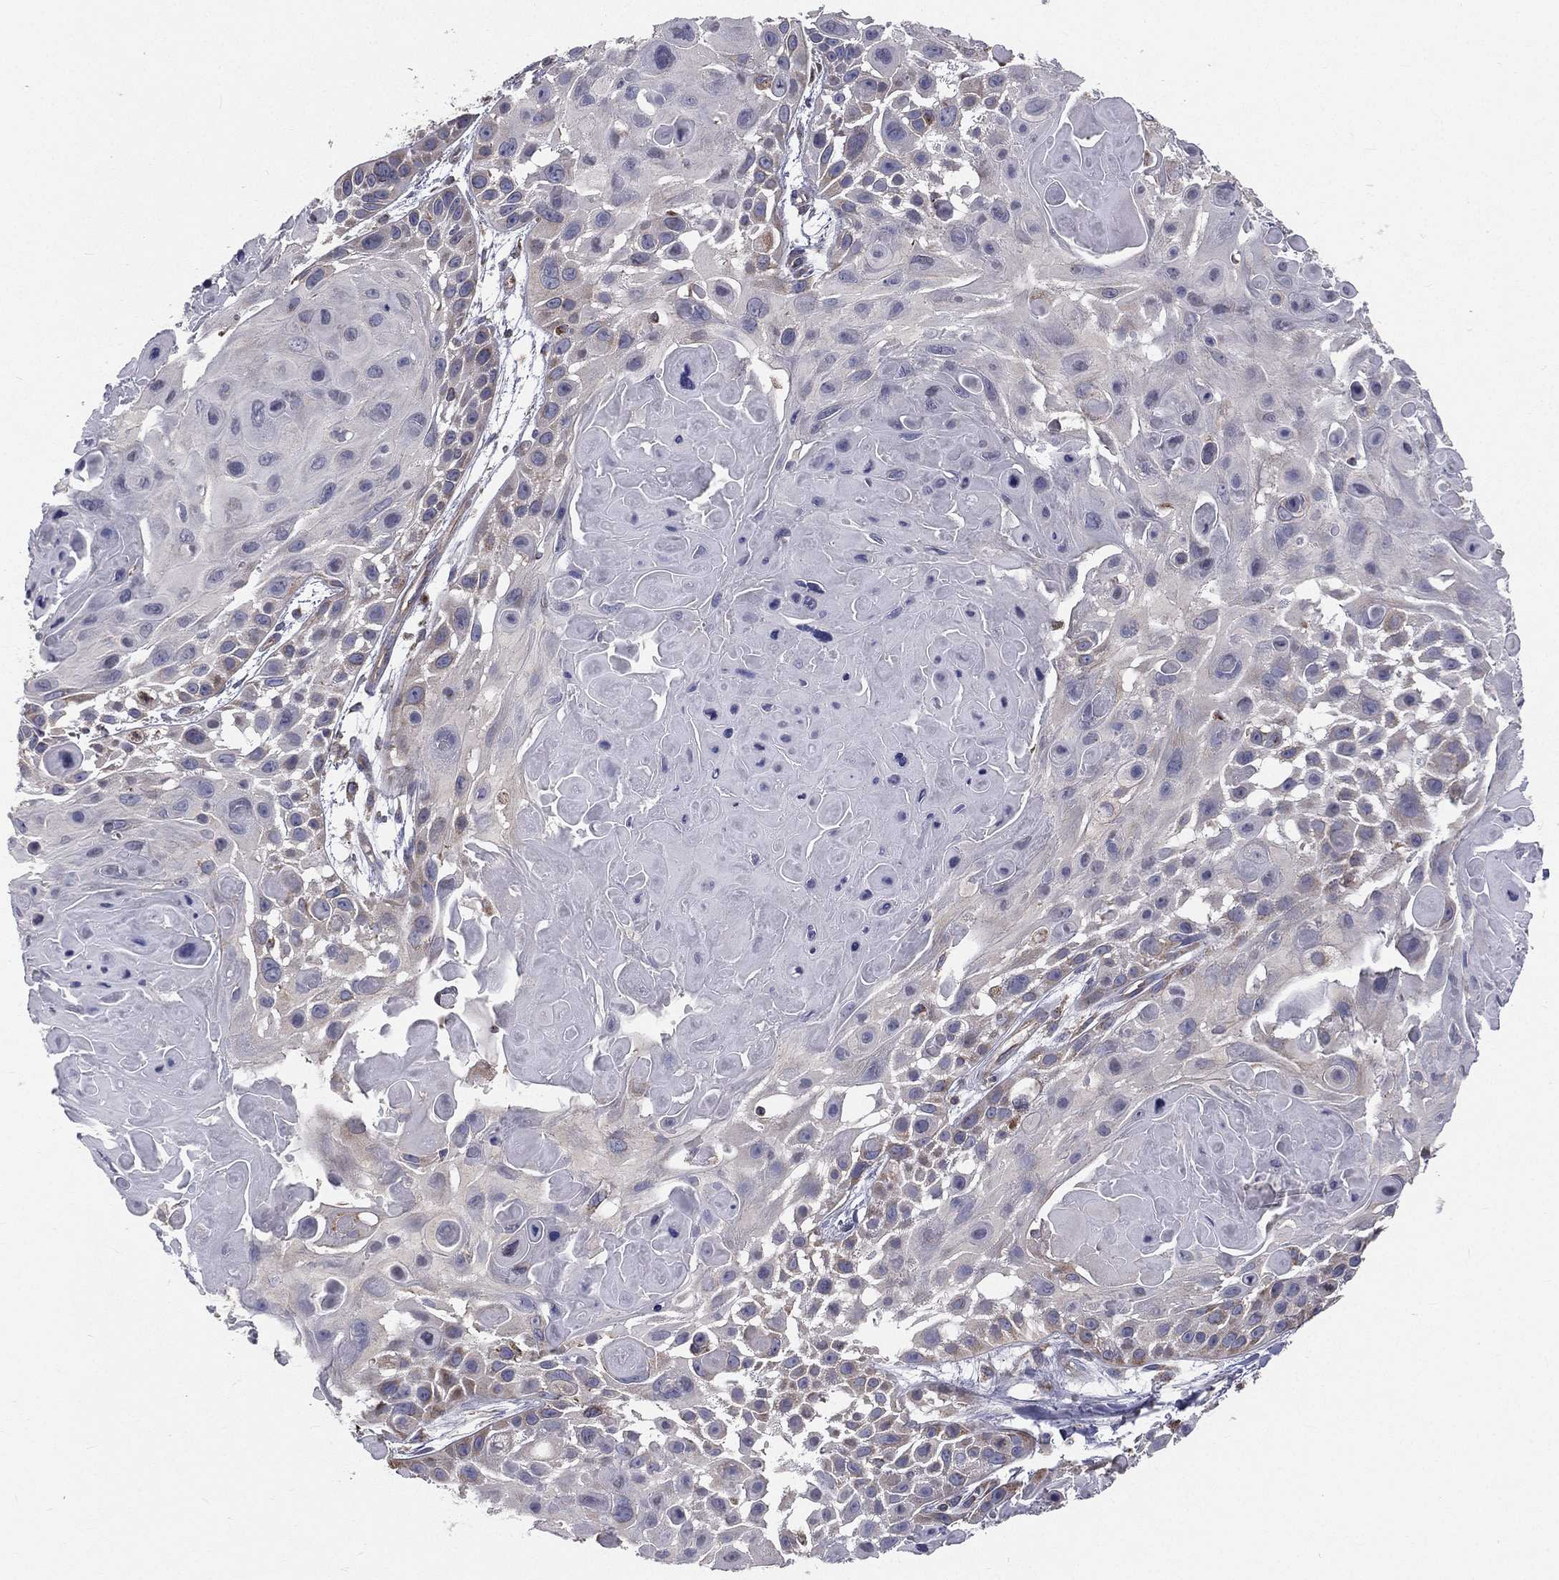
{"staining": {"intensity": "moderate", "quantity": "<25%", "location": "cytoplasmic/membranous"}, "tissue": "skin cancer", "cell_type": "Tumor cells", "image_type": "cancer", "snomed": [{"axis": "morphology", "description": "Squamous cell carcinoma, NOS"}, {"axis": "topography", "description": "Skin"}, {"axis": "topography", "description": "Anal"}], "caption": "A brown stain highlights moderate cytoplasmic/membranous staining of a protein in human skin squamous cell carcinoma tumor cells.", "gene": "HADH", "patient": {"sex": "female", "age": 75}}